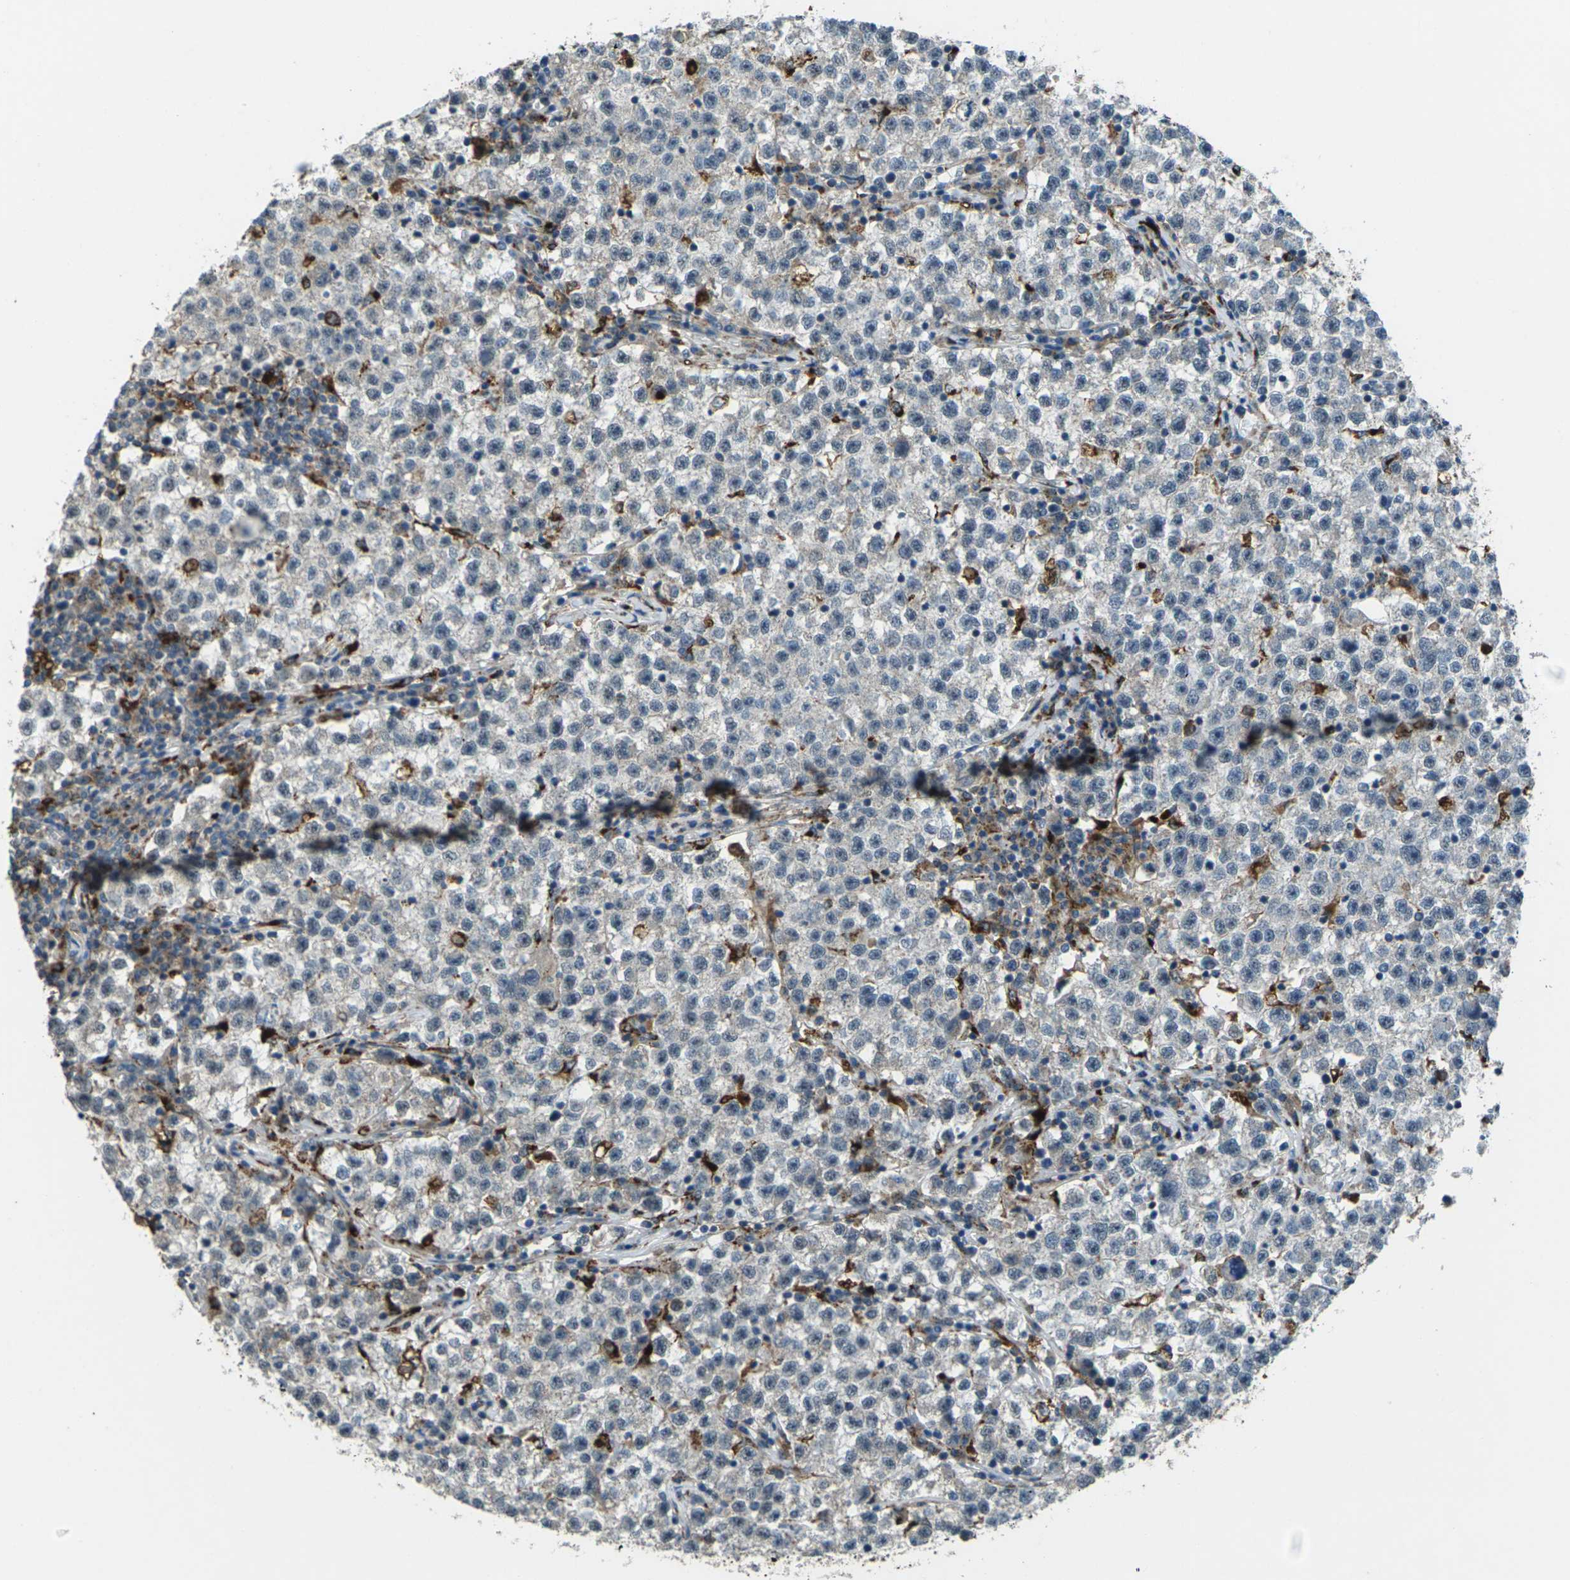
{"staining": {"intensity": "negative", "quantity": "none", "location": "none"}, "tissue": "testis cancer", "cell_type": "Tumor cells", "image_type": "cancer", "snomed": [{"axis": "morphology", "description": "Seminoma, NOS"}, {"axis": "topography", "description": "Testis"}], "caption": "The immunohistochemistry histopathology image has no significant positivity in tumor cells of testis cancer (seminoma) tissue.", "gene": "SLC31A2", "patient": {"sex": "male", "age": 22}}